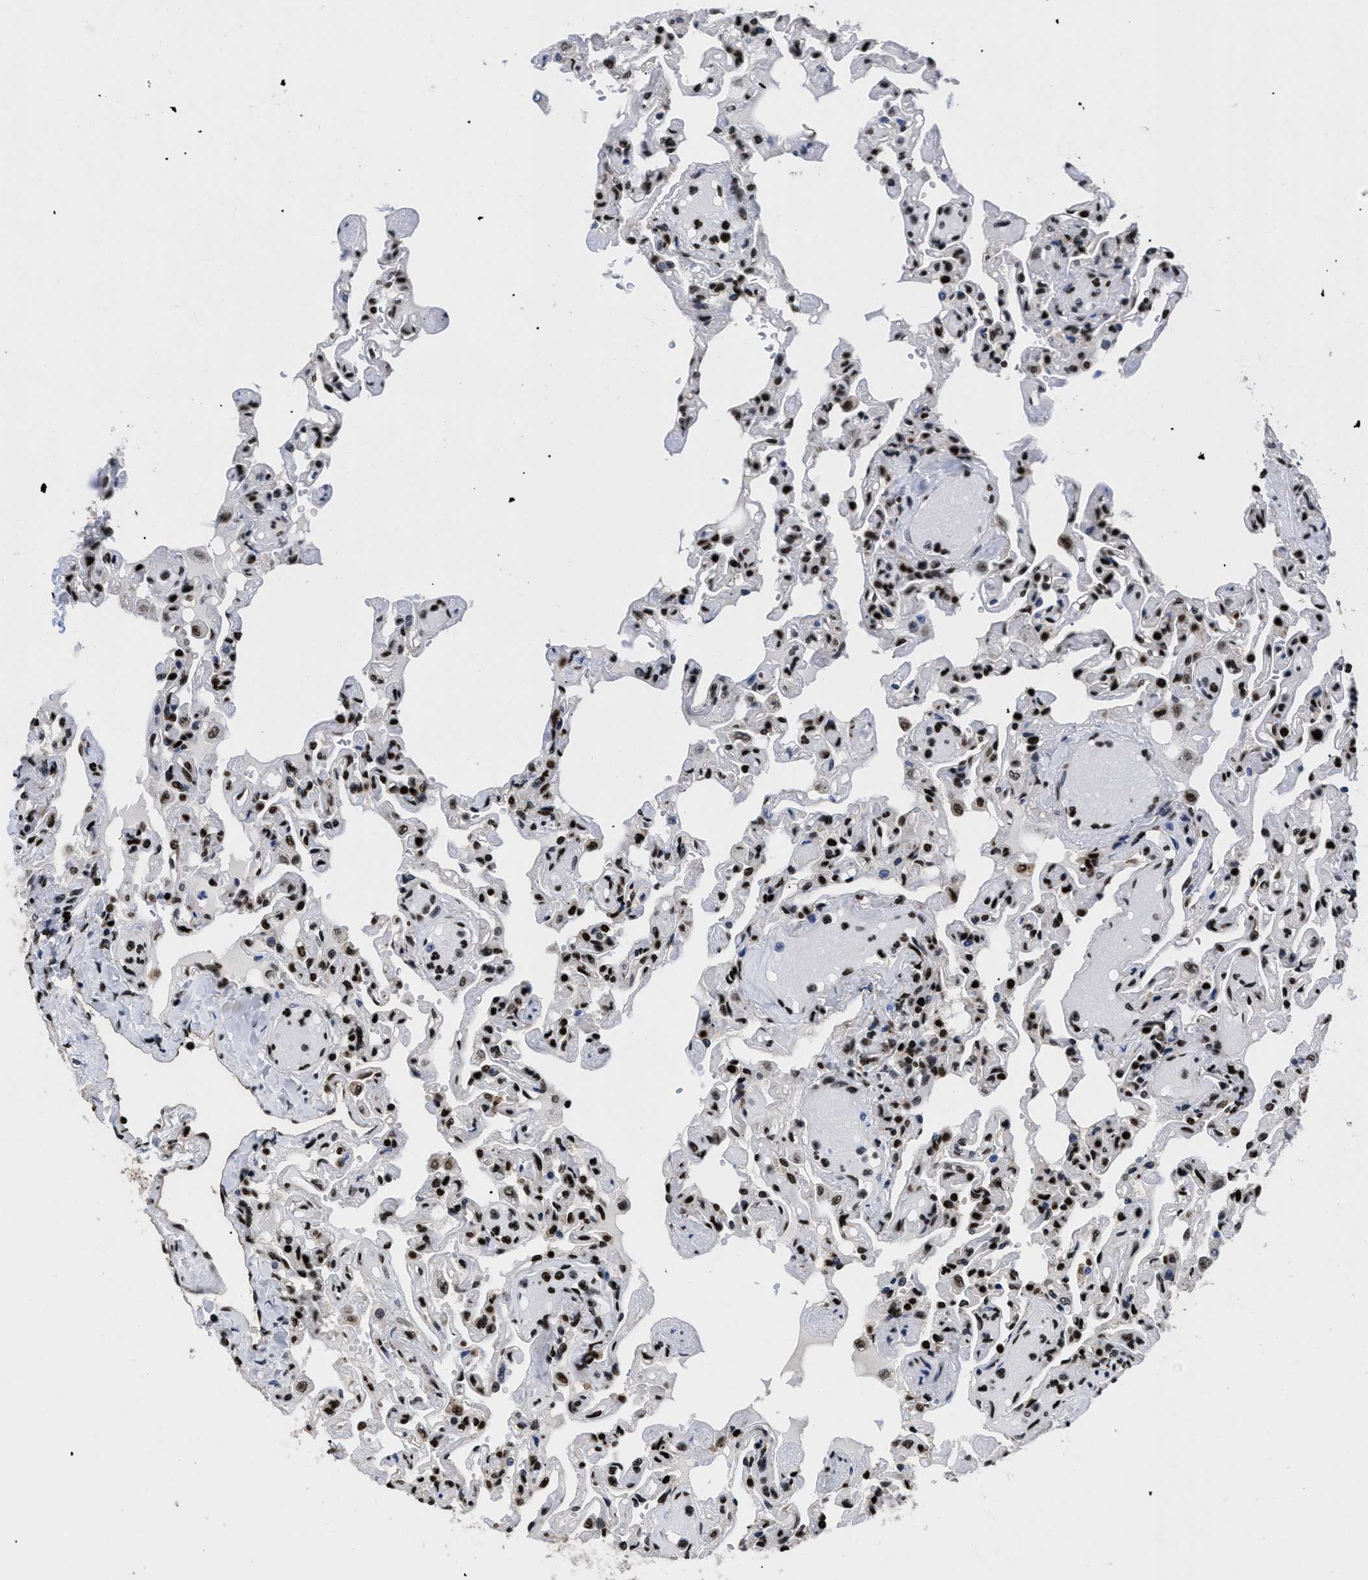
{"staining": {"intensity": "strong", "quantity": "25%-75%", "location": "nuclear"}, "tissue": "lung", "cell_type": "Alveolar cells", "image_type": "normal", "snomed": [{"axis": "morphology", "description": "Normal tissue, NOS"}, {"axis": "topography", "description": "Lung"}], "caption": "Protein staining demonstrates strong nuclear expression in about 25%-75% of alveolar cells in normal lung.", "gene": "CALHM3", "patient": {"sex": "male", "age": 21}}